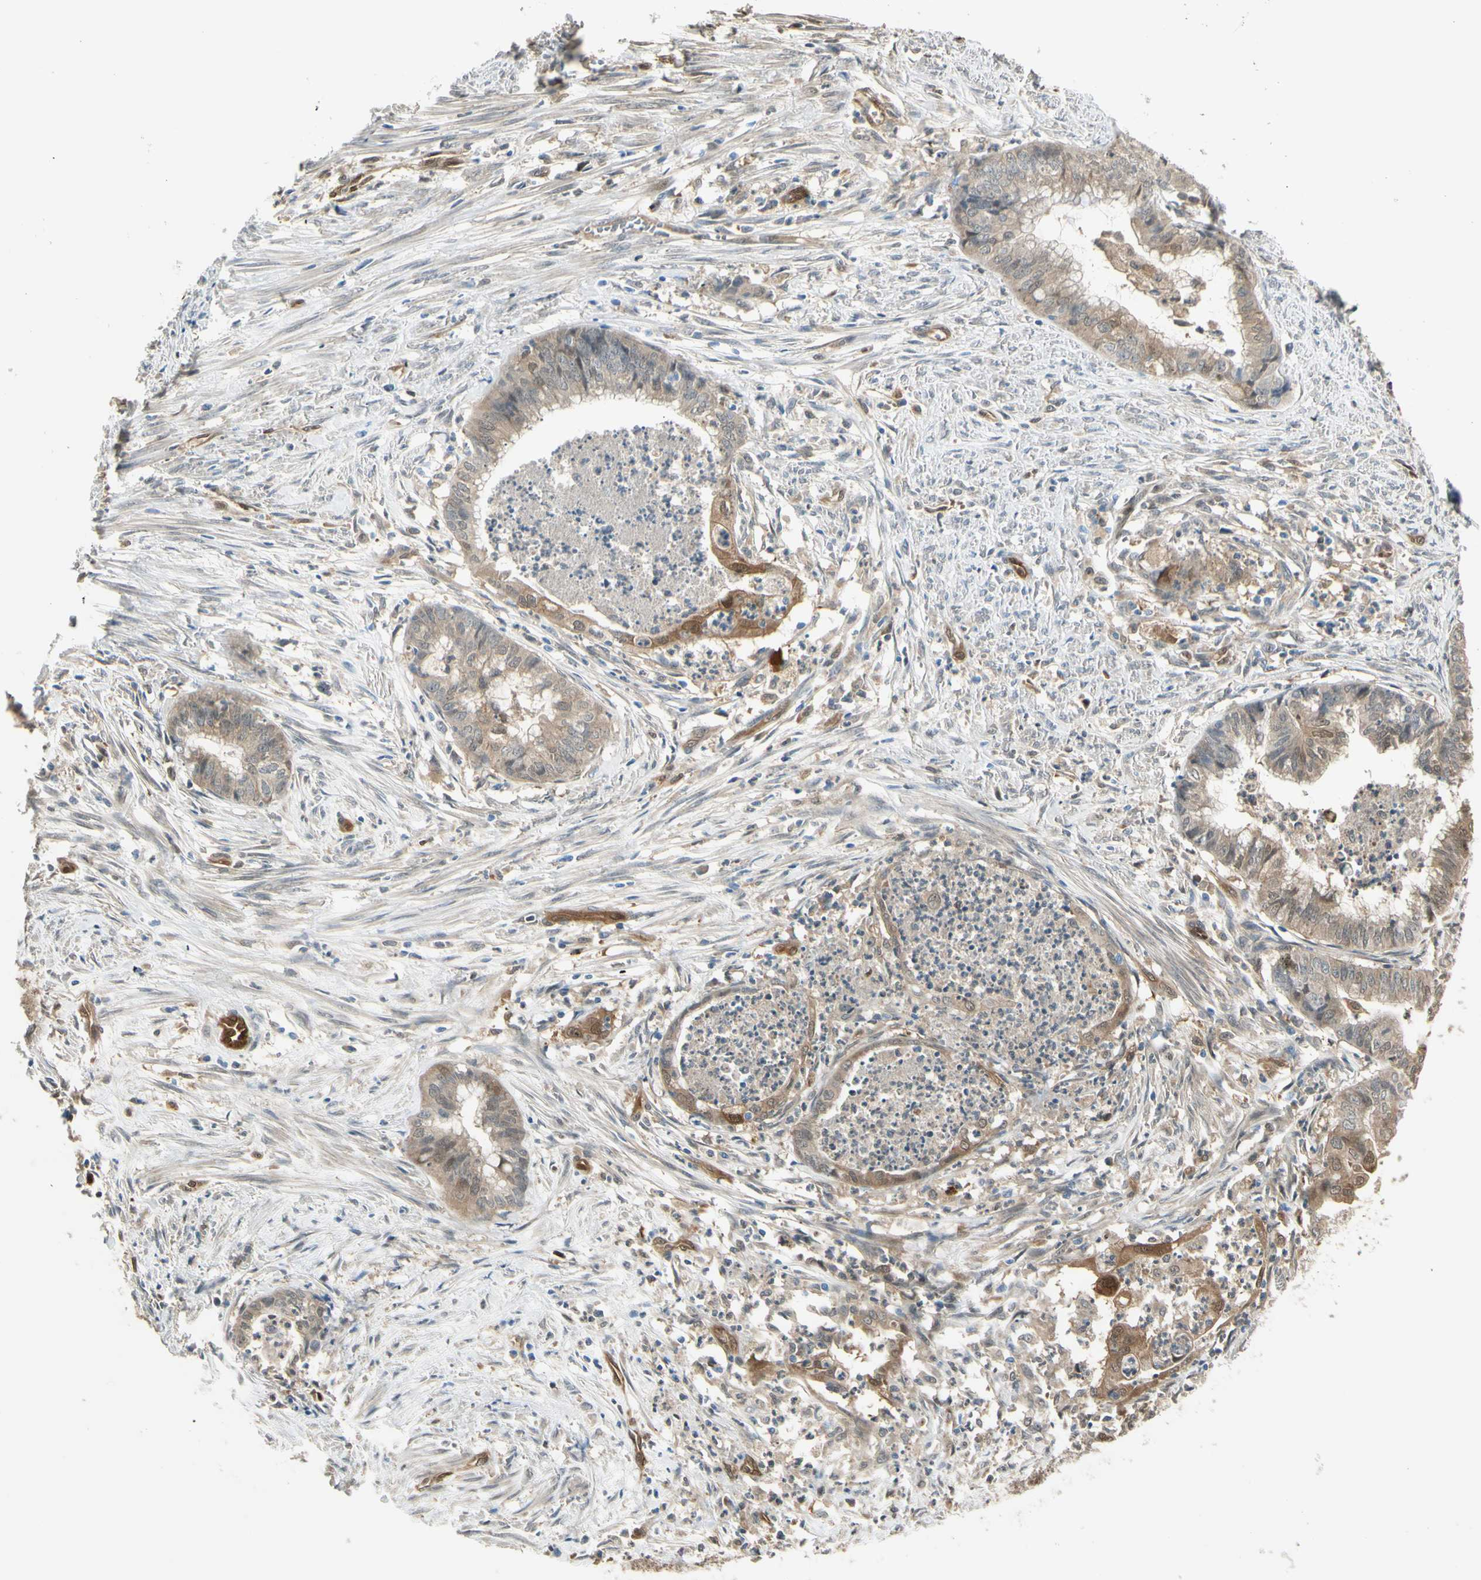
{"staining": {"intensity": "weak", "quantity": ">75%", "location": "cytoplasmic/membranous"}, "tissue": "endometrial cancer", "cell_type": "Tumor cells", "image_type": "cancer", "snomed": [{"axis": "morphology", "description": "Necrosis, NOS"}, {"axis": "morphology", "description": "Adenocarcinoma, NOS"}, {"axis": "topography", "description": "Endometrium"}], "caption": "The immunohistochemical stain highlights weak cytoplasmic/membranous staining in tumor cells of endometrial cancer tissue.", "gene": "SERPINB6", "patient": {"sex": "female", "age": 79}}